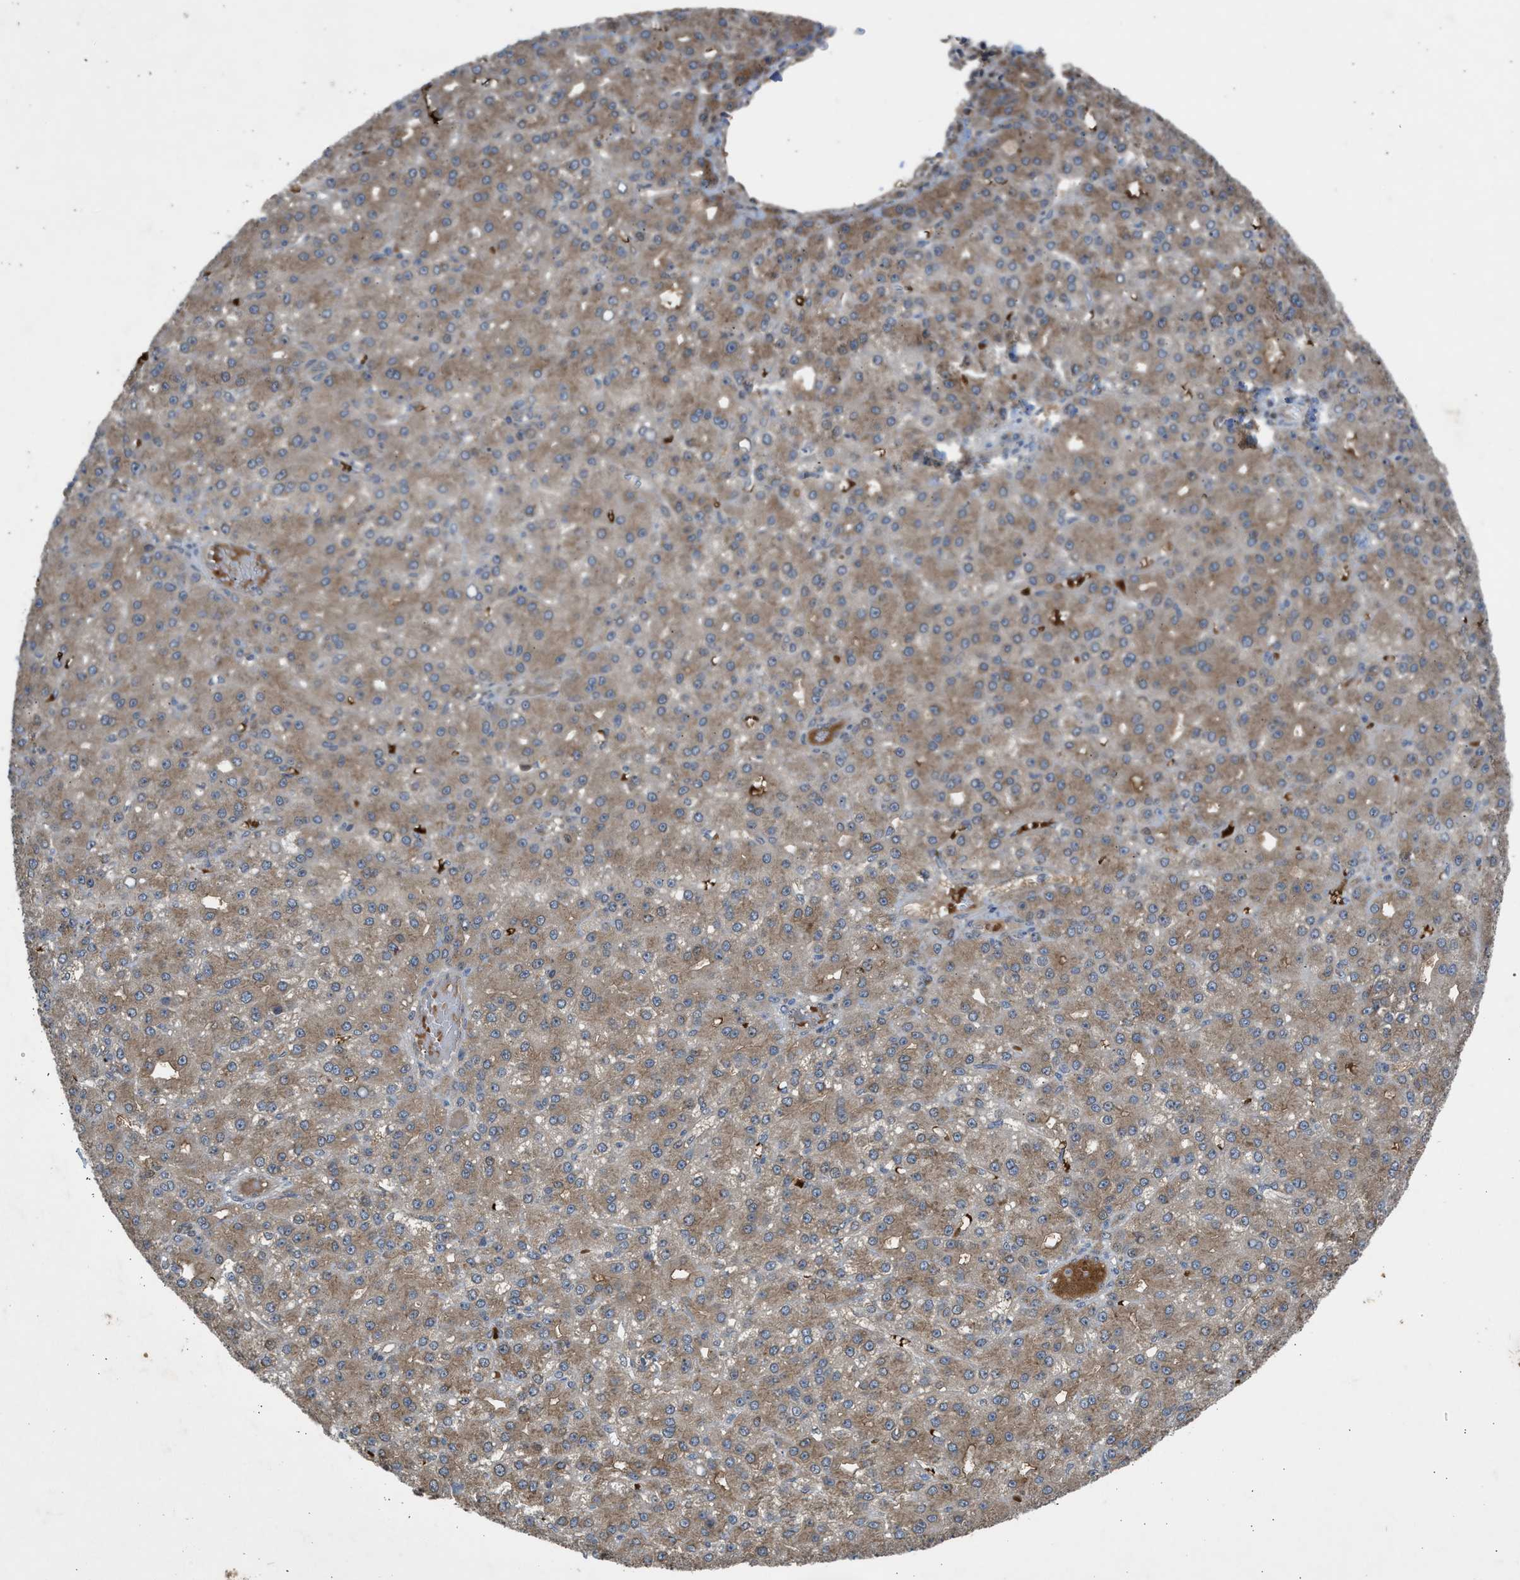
{"staining": {"intensity": "moderate", "quantity": ">75%", "location": "cytoplasmic/membranous"}, "tissue": "liver cancer", "cell_type": "Tumor cells", "image_type": "cancer", "snomed": [{"axis": "morphology", "description": "Carcinoma, Hepatocellular, NOS"}, {"axis": "topography", "description": "Liver"}], "caption": "This is an image of immunohistochemistry staining of liver hepatocellular carcinoma, which shows moderate positivity in the cytoplasmic/membranous of tumor cells.", "gene": "MAPK7", "patient": {"sex": "male", "age": 67}}